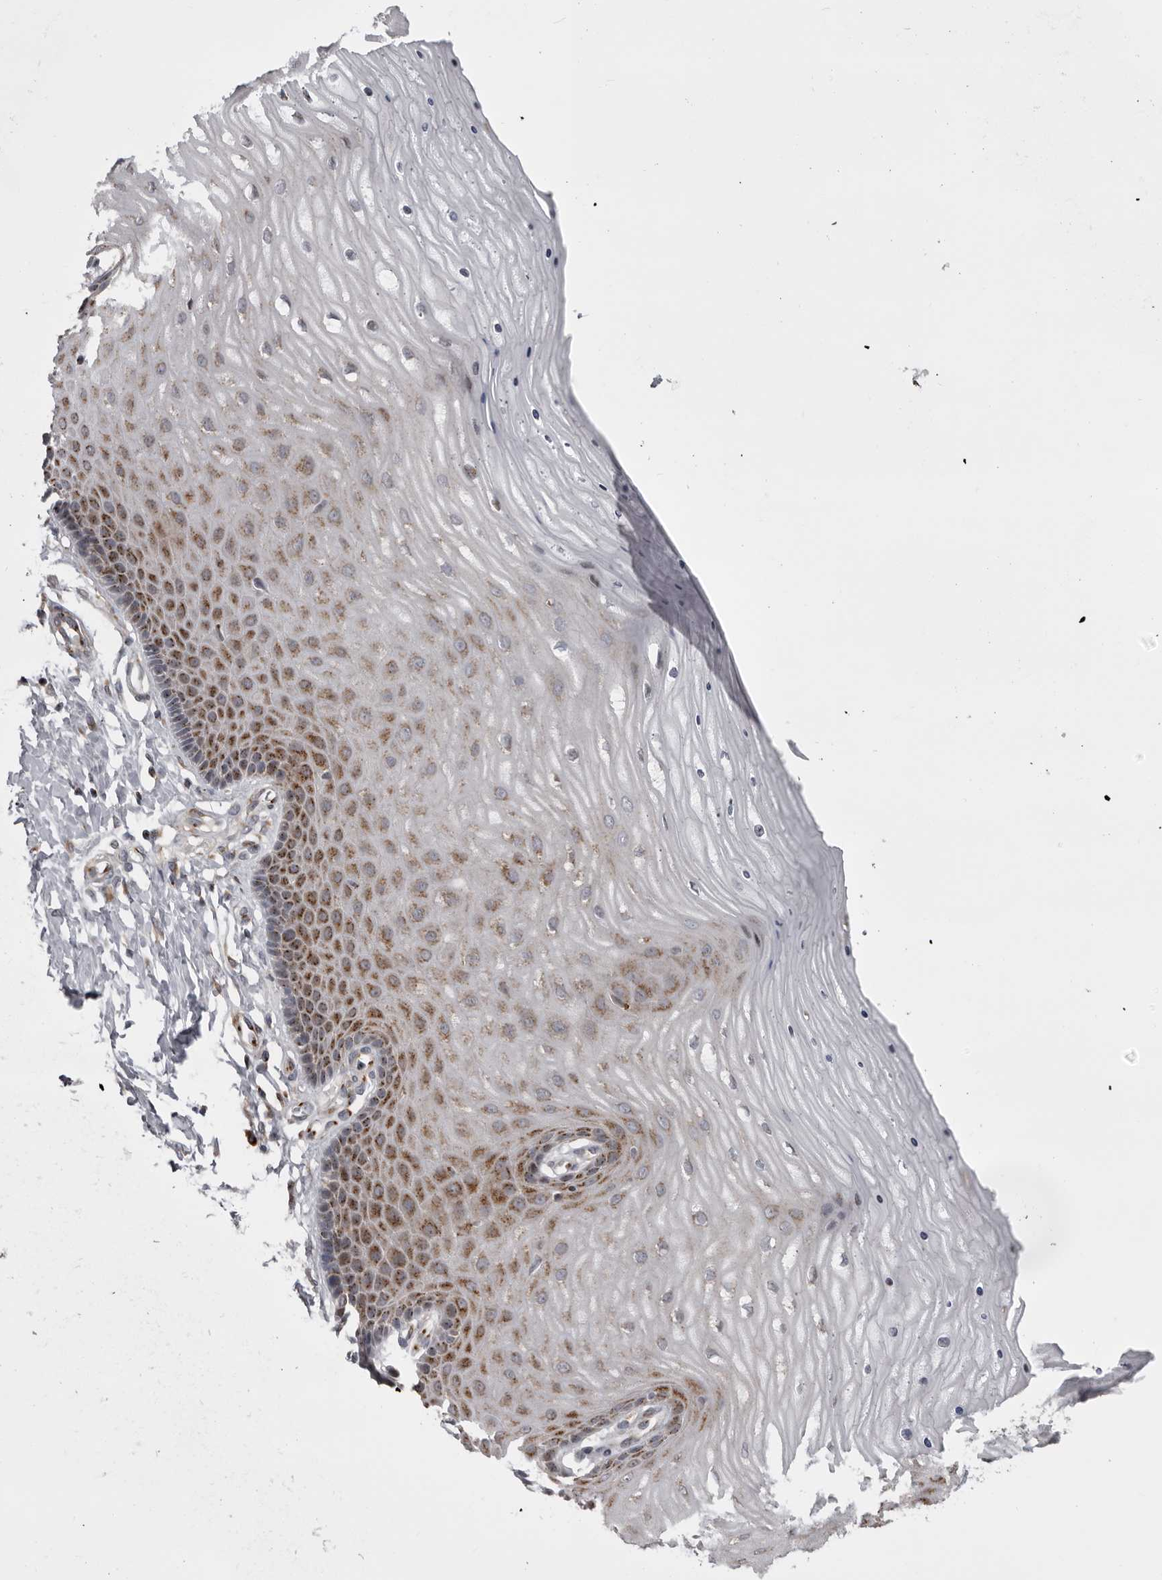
{"staining": {"intensity": "weak", "quantity": ">75%", "location": "cytoplasmic/membranous"}, "tissue": "cervix", "cell_type": "Glandular cells", "image_type": "normal", "snomed": [{"axis": "morphology", "description": "Normal tissue, NOS"}, {"axis": "topography", "description": "Cervix"}], "caption": "Brown immunohistochemical staining in normal human cervix displays weak cytoplasmic/membranous positivity in about >75% of glandular cells.", "gene": "WDR47", "patient": {"sex": "female", "age": 55}}